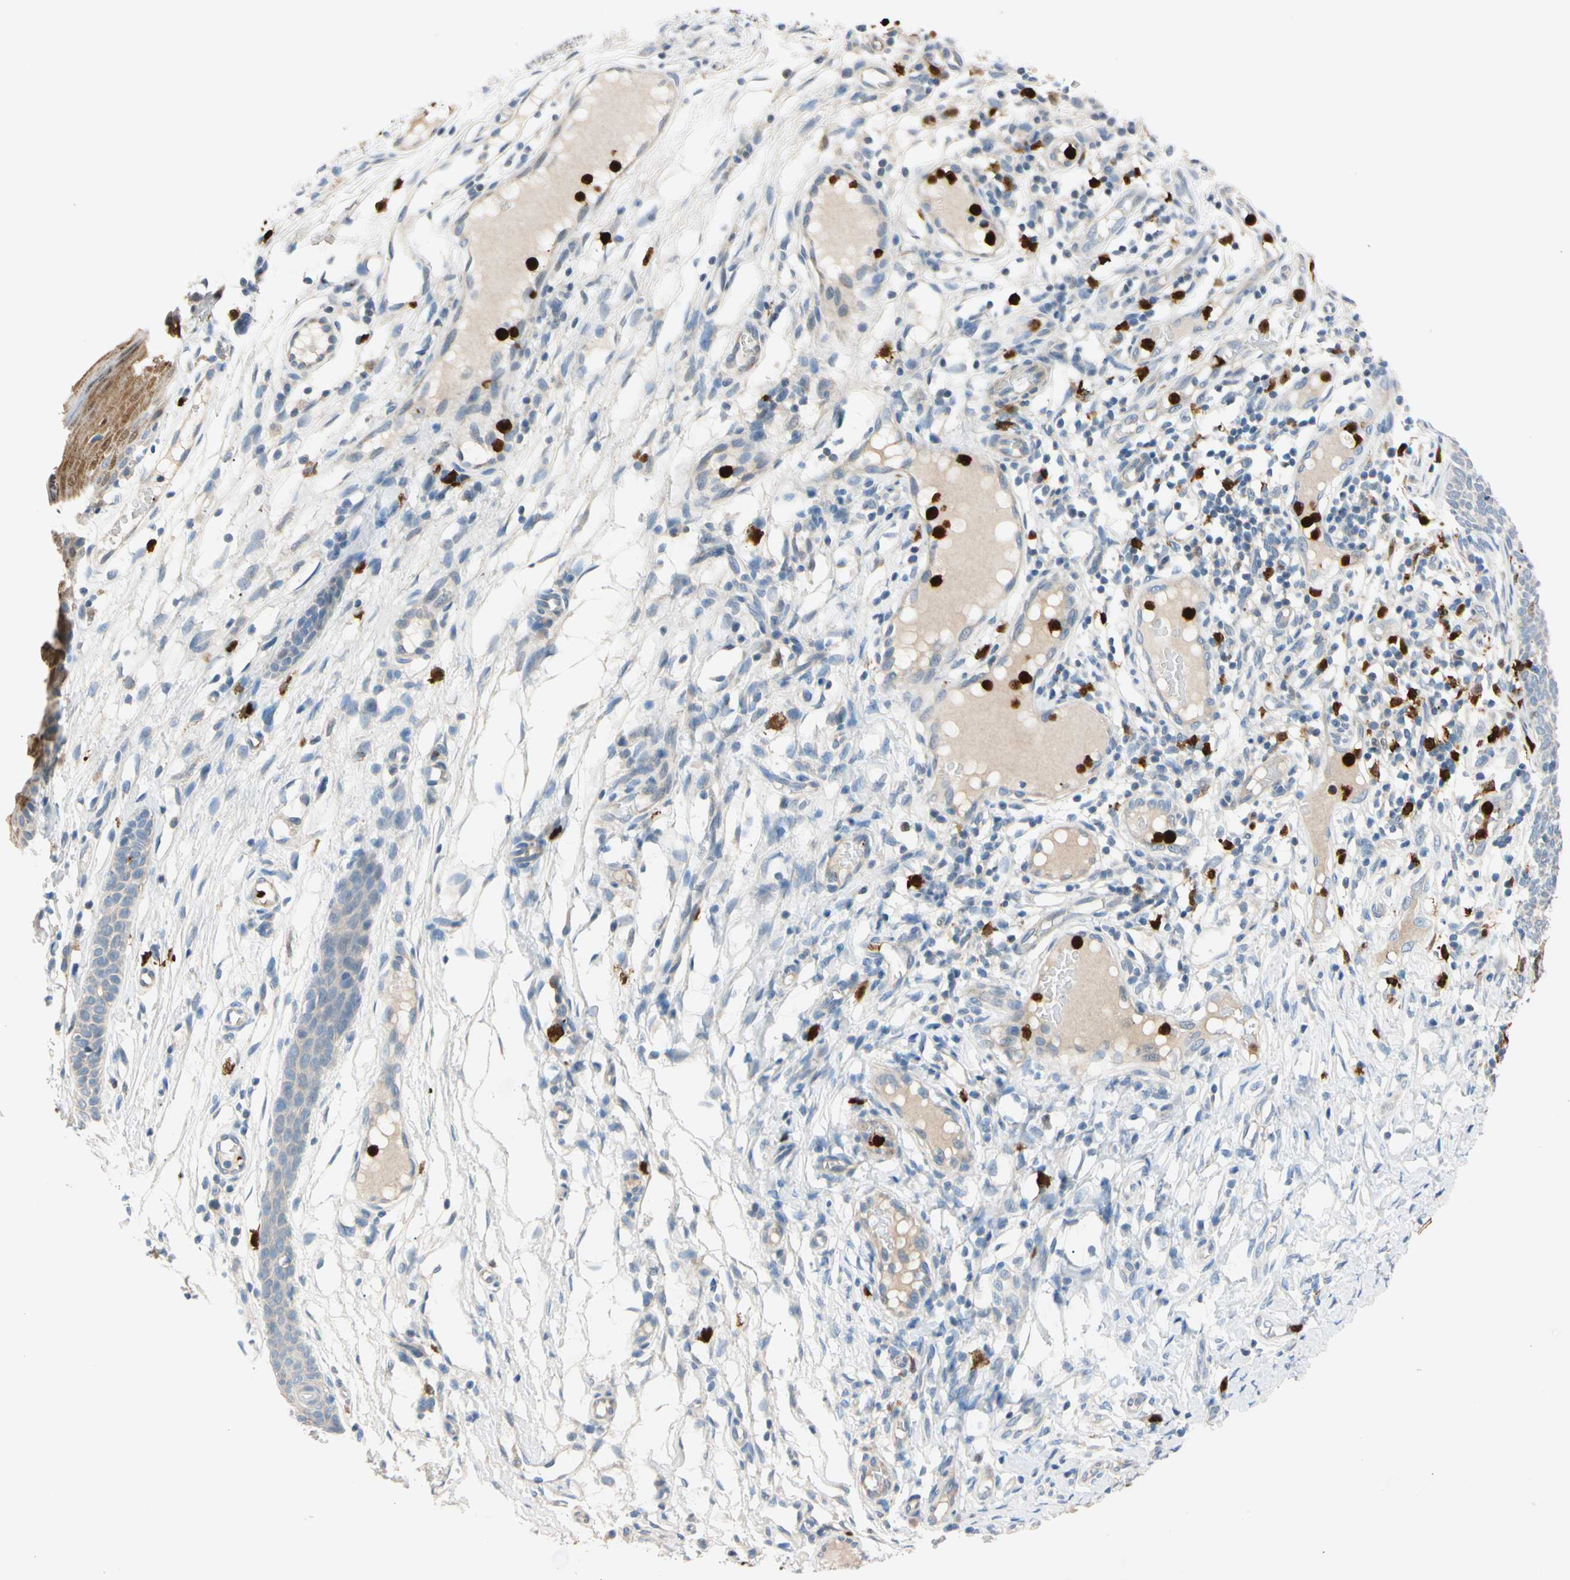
{"staining": {"intensity": "weak", "quantity": "25%-75%", "location": "cytoplasmic/membranous"}, "tissue": "skin cancer", "cell_type": "Tumor cells", "image_type": "cancer", "snomed": [{"axis": "morphology", "description": "Normal tissue, NOS"}, {"axis": "morphology", "description": "Basal cell carcinoma"}, {"axis": "topography", "description": "Skin"}], "caption": "Protein expression by immunohistochemistry displays weak cytoplasmic/membranous staining in about 25%-75% of tumor cells in skin cancer. (Brightfield microscopy of DAB IHC at high magnification).", "gene": "TRAF5", "patient": {"sex": "male", "age": 87}}